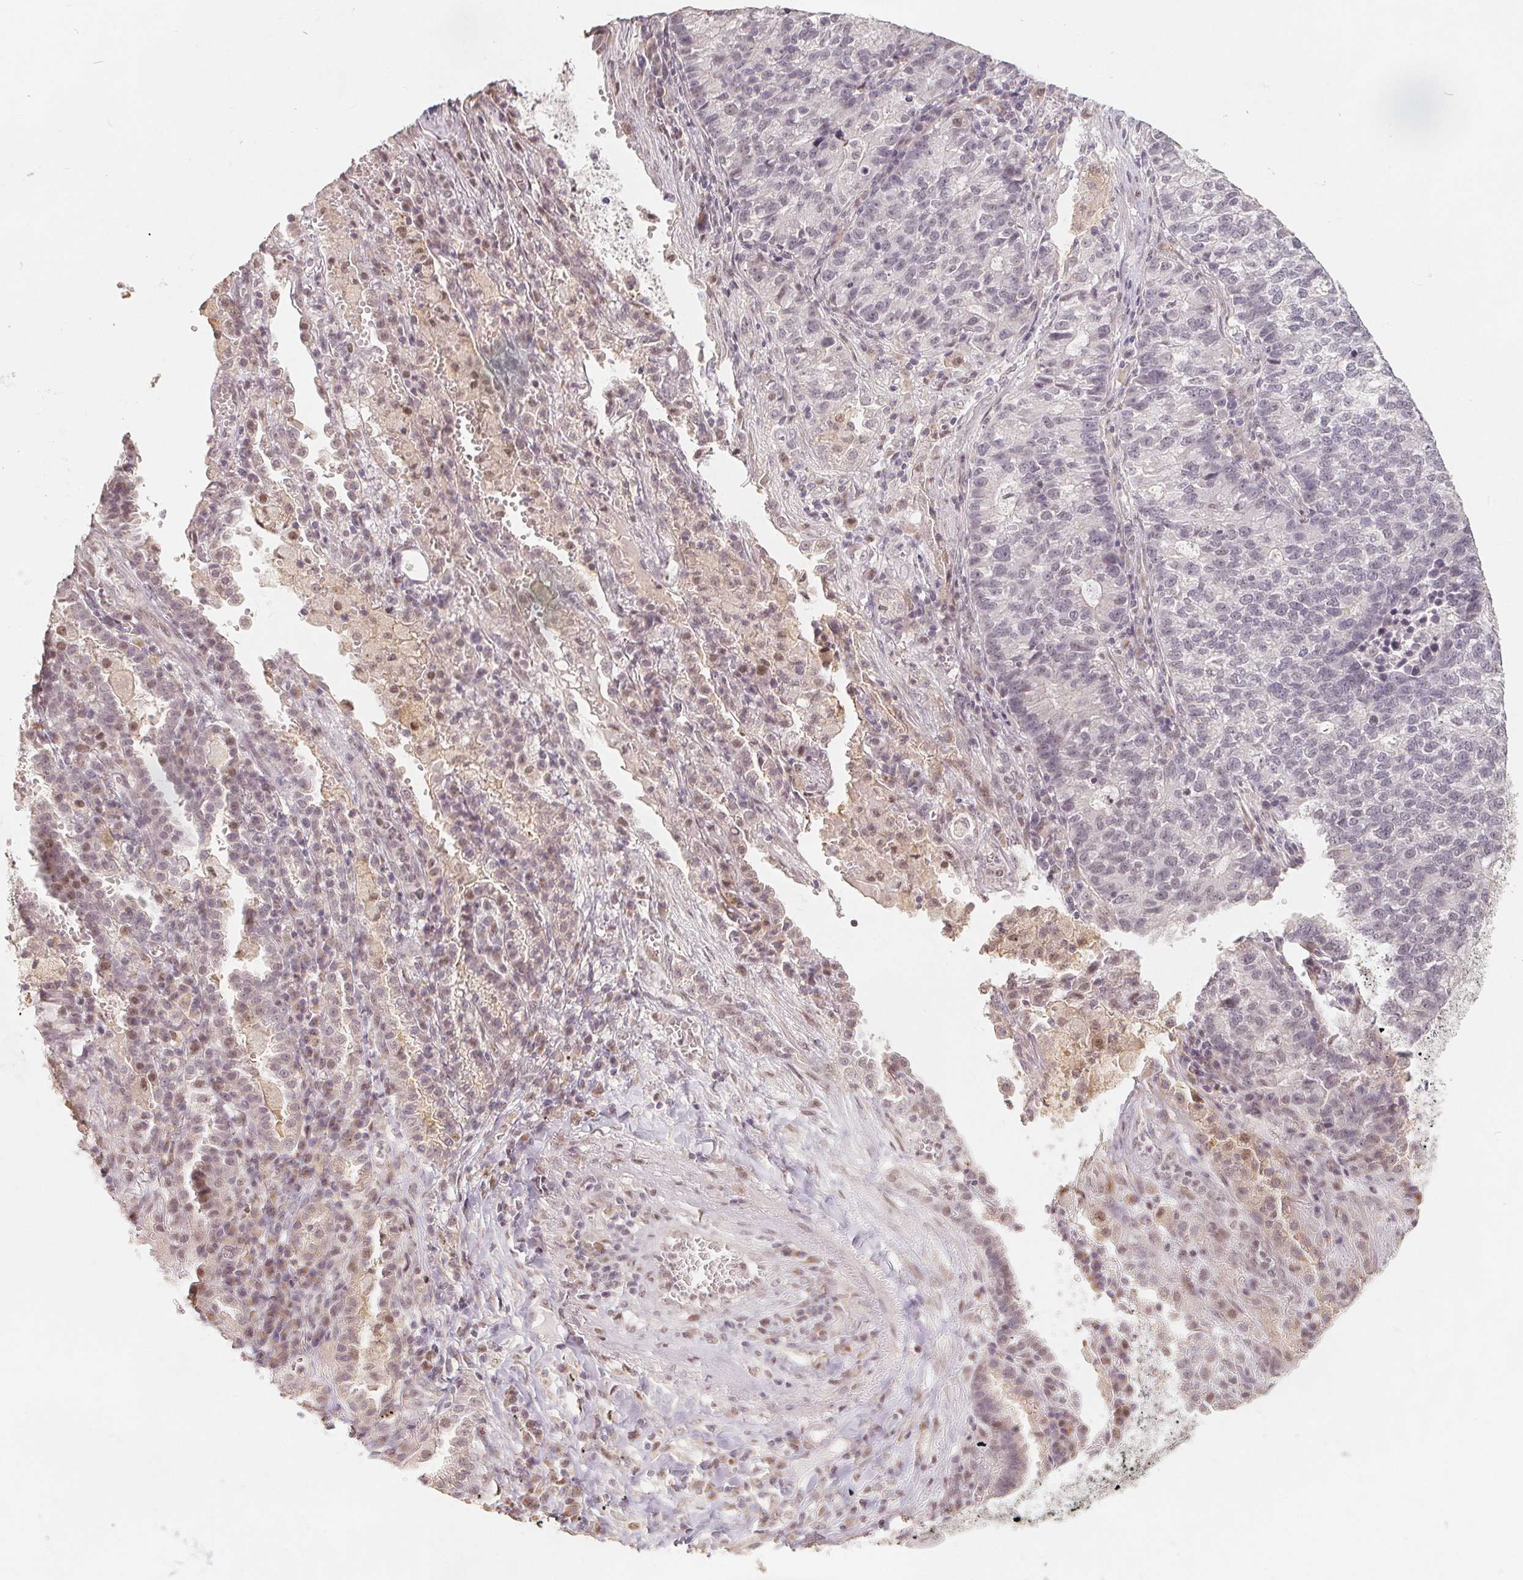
{"staining": {"intensity": "negative", "quantity": "none", "location": "none"}, "tissue": "lung cancer", "cell_type": "Tumor cells", "image_type": "cancer", "snomed": [{"axis": "morphology", "description": "Adenocarcinoma, NOS"}, {"axis": "topography", "description": "Lung"}], "caption": "This histopathology image is of lung cancer stained with immunohistochemistry (IHC) to label a protein in brown with the nuclei are counter-stained blue. There is no positivity in tumor cells.", "gene": "CCDC138", "patient": {"sex": "male", "age": 57}}